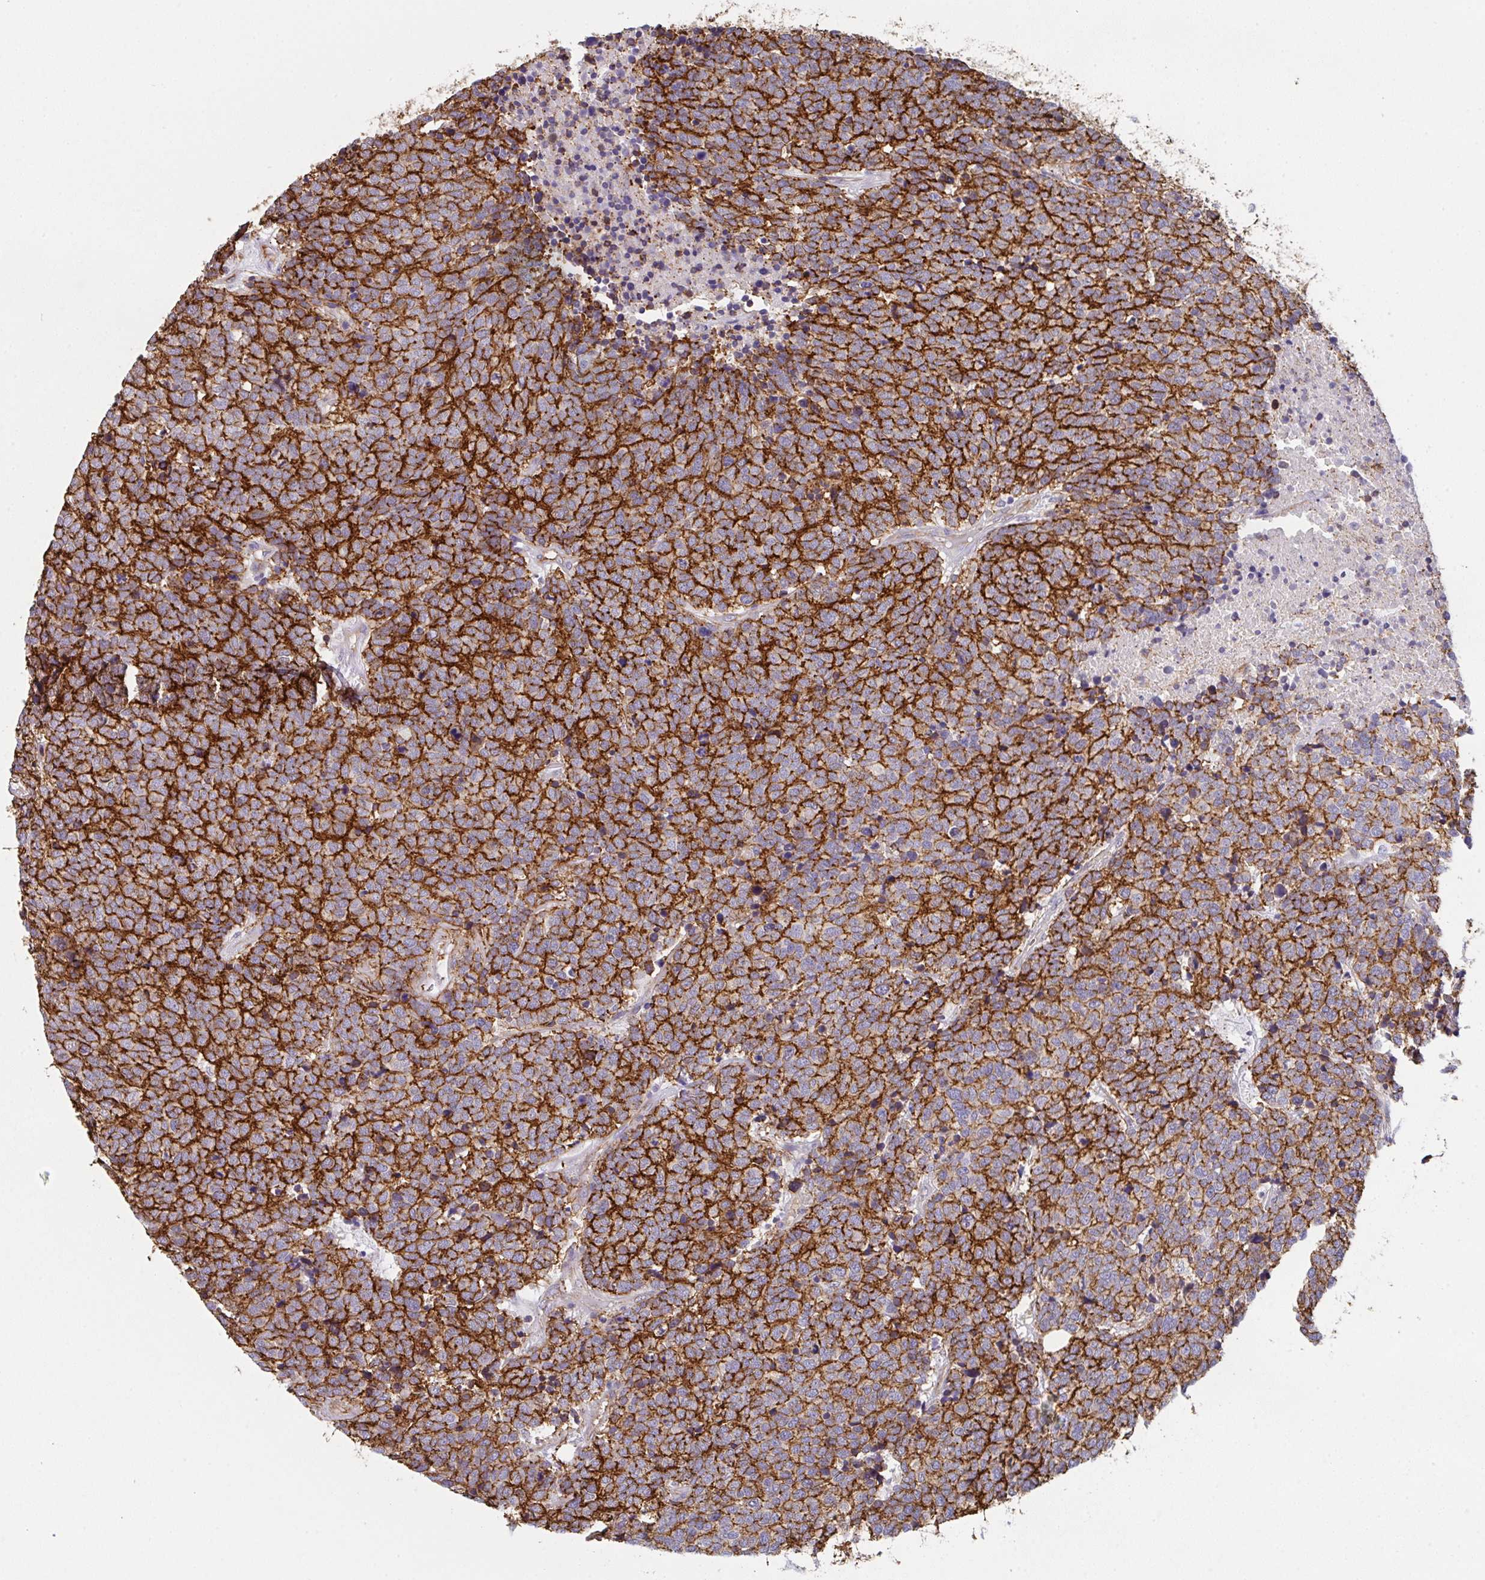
{"staining": {"intensity": "strong", "quantity": ">75%", "location": "cytoplasmic/membranous"}, "tissue": "carcinoid", "cell_type": "Tumor cells", "image_type": "cancer", "snomed": [{"axis": "morphology", "description": "Carcinoid, malignant, NOS"}, {"axis": "topography", "description": "Skin"}], "caption": "Carcinoid (malignant) tissue displays strong cytoplasmic/membranous expression in about >75% of tumor cells", "gene": "DBN1", "patient": {"sex": "female", "age": 79}}